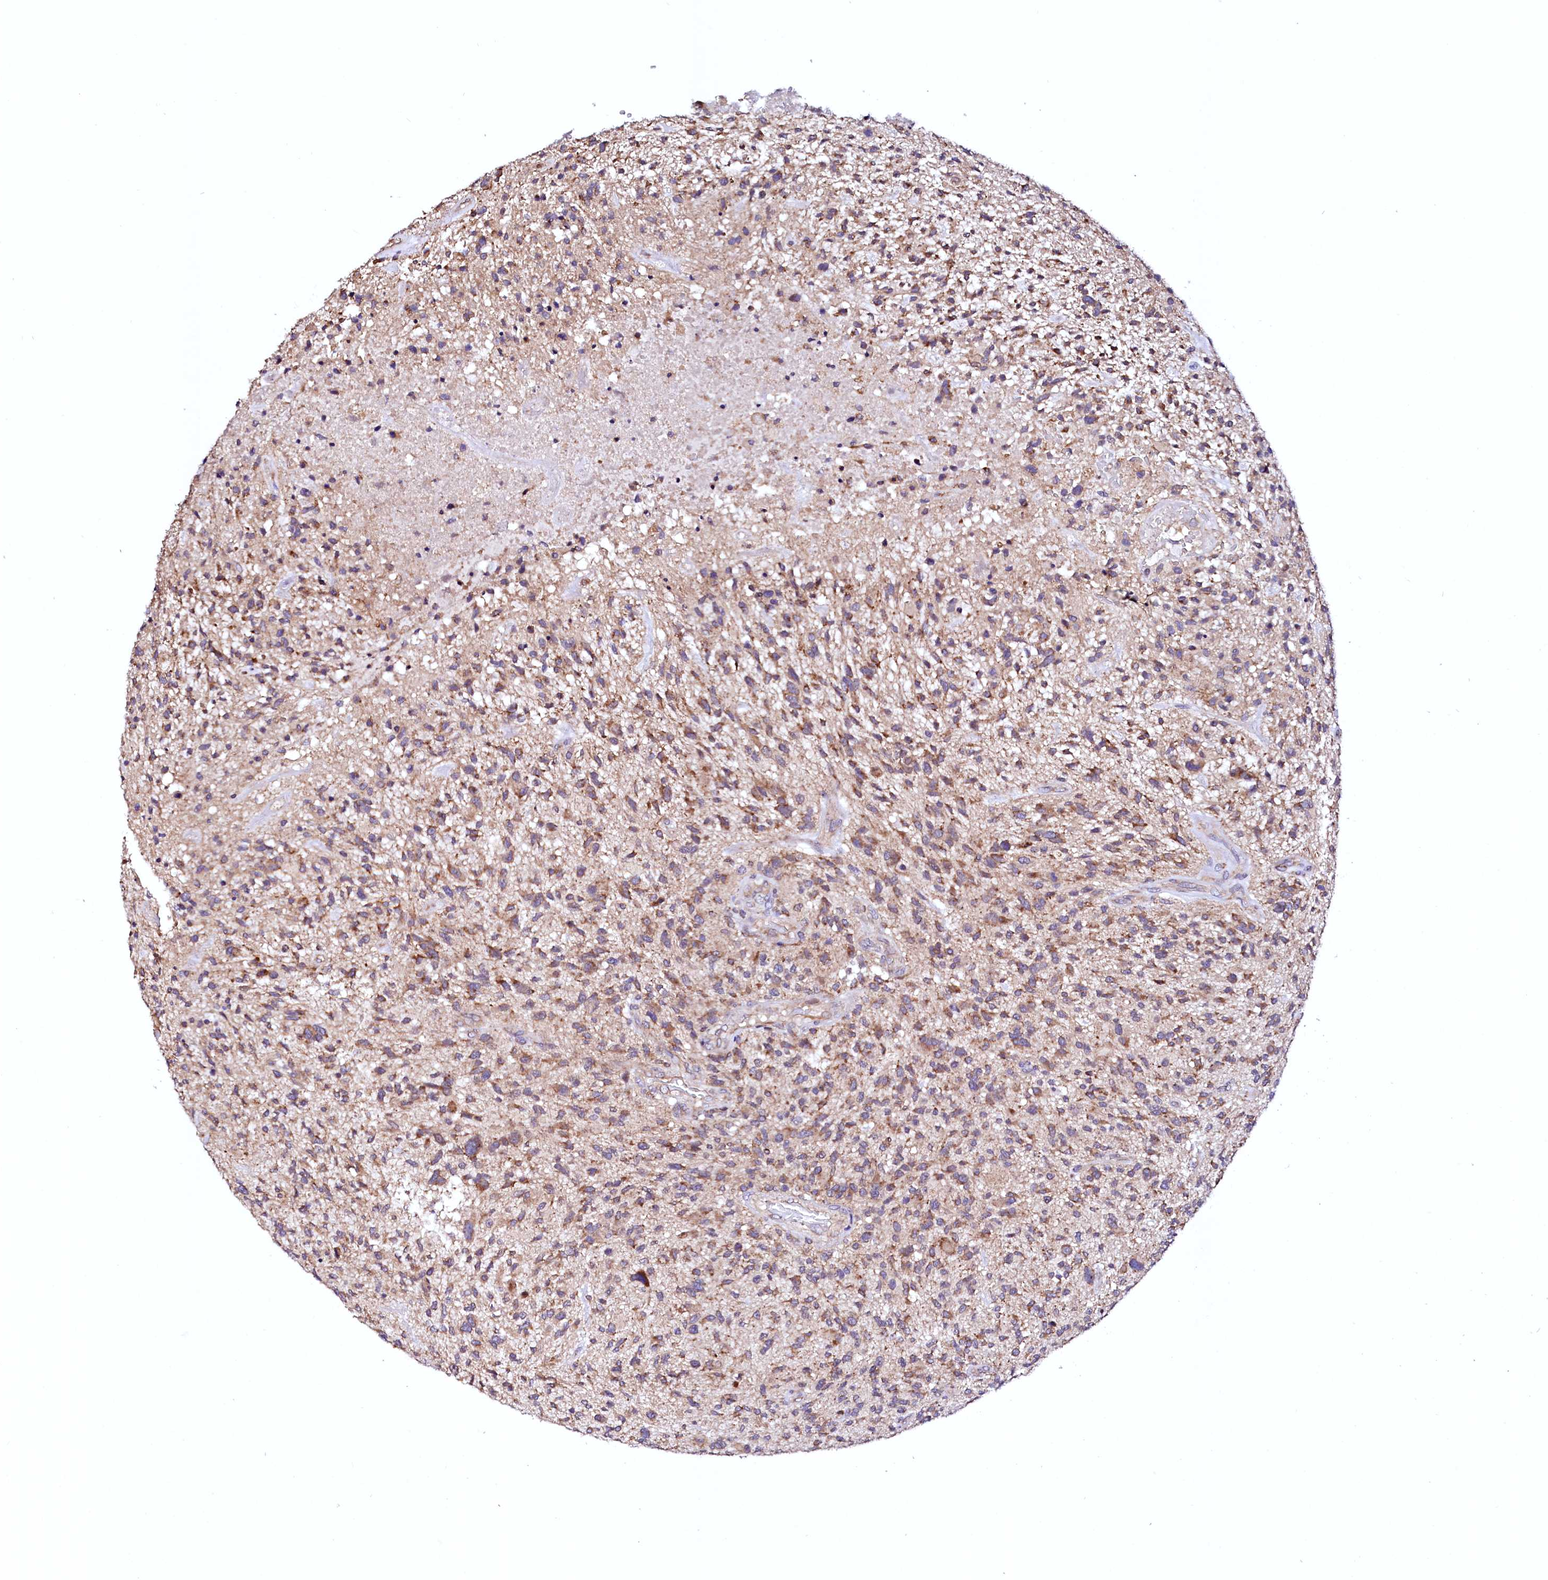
{"staining": {"intensity": "moderate", "quantity": "25%-75%", "location": "cytoplasmic/membranous"}, "tissue": "glioma", "cell_type": "Tumor cells", "image_type": "cancer", "snomed": [{"axis": "morphology", "description": "Glioma, malignant, High grade"}, {"axis": "topography", "description": "Brain"}], "caption": "Protein expression analysis of high-grade glioma (malignant) shows moderate cytoplasmic/membranous expression in about 25%-75% of tumor cells. (brown staining indicates protein expression, while blue staining denotes nuclei).", "gene": "UBE3C", "patient": {"sex": "male", "age": 47}}